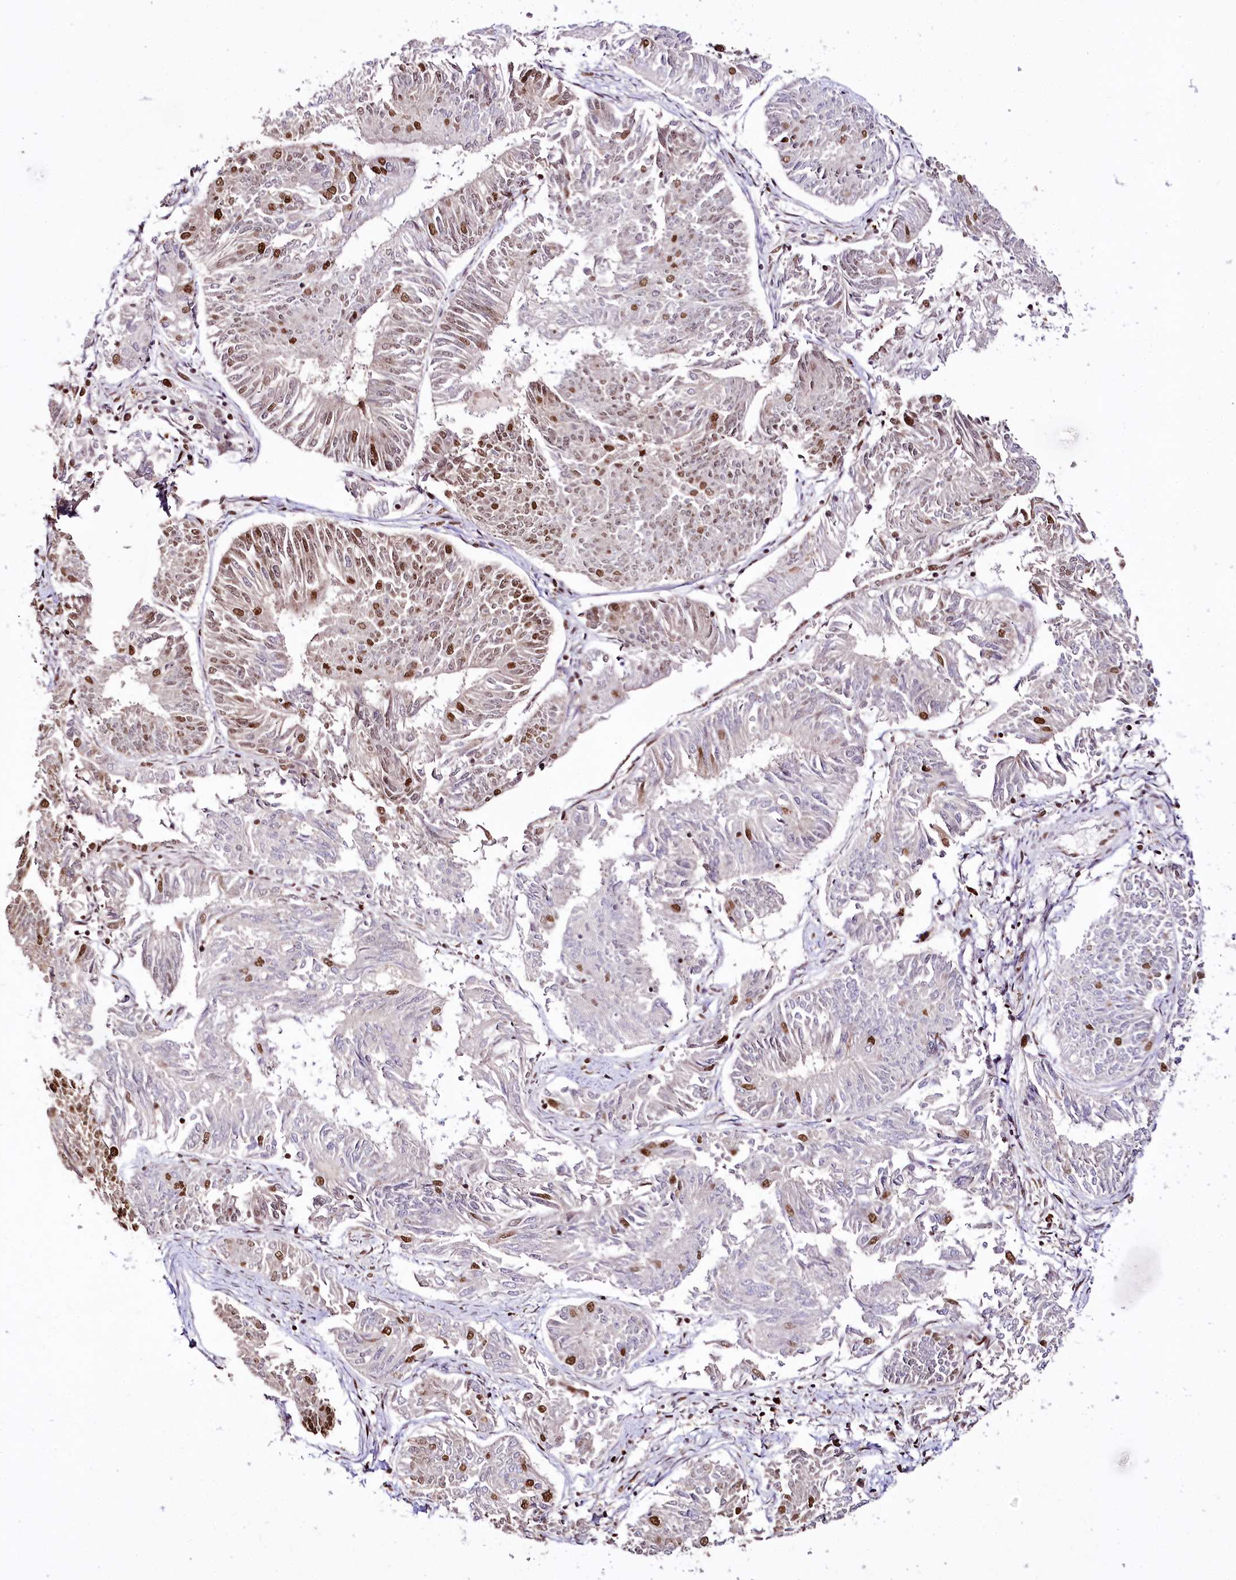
{"staining": {"intensity": "strong", "quantity": "<25%", "location": "nuclear"}, "tissue": "endometrial cancer", "cell_type": "Tumor cells", "image_type": "cancer", "snomed": [{"axis": "morphology", "description": "Adenocarcinoma, NOS"}, {"axis": "topography", "description": "Endometrium"}], "caption": "Protein staining displays strong nuclear staining in about <25% of tumor cells in endometrial adenocarcinoma. (DAB IHC with brightfield microscopy, high magnification).", "gene": "SMARCE1", "patient": {"sex": "female", "age": 58}}